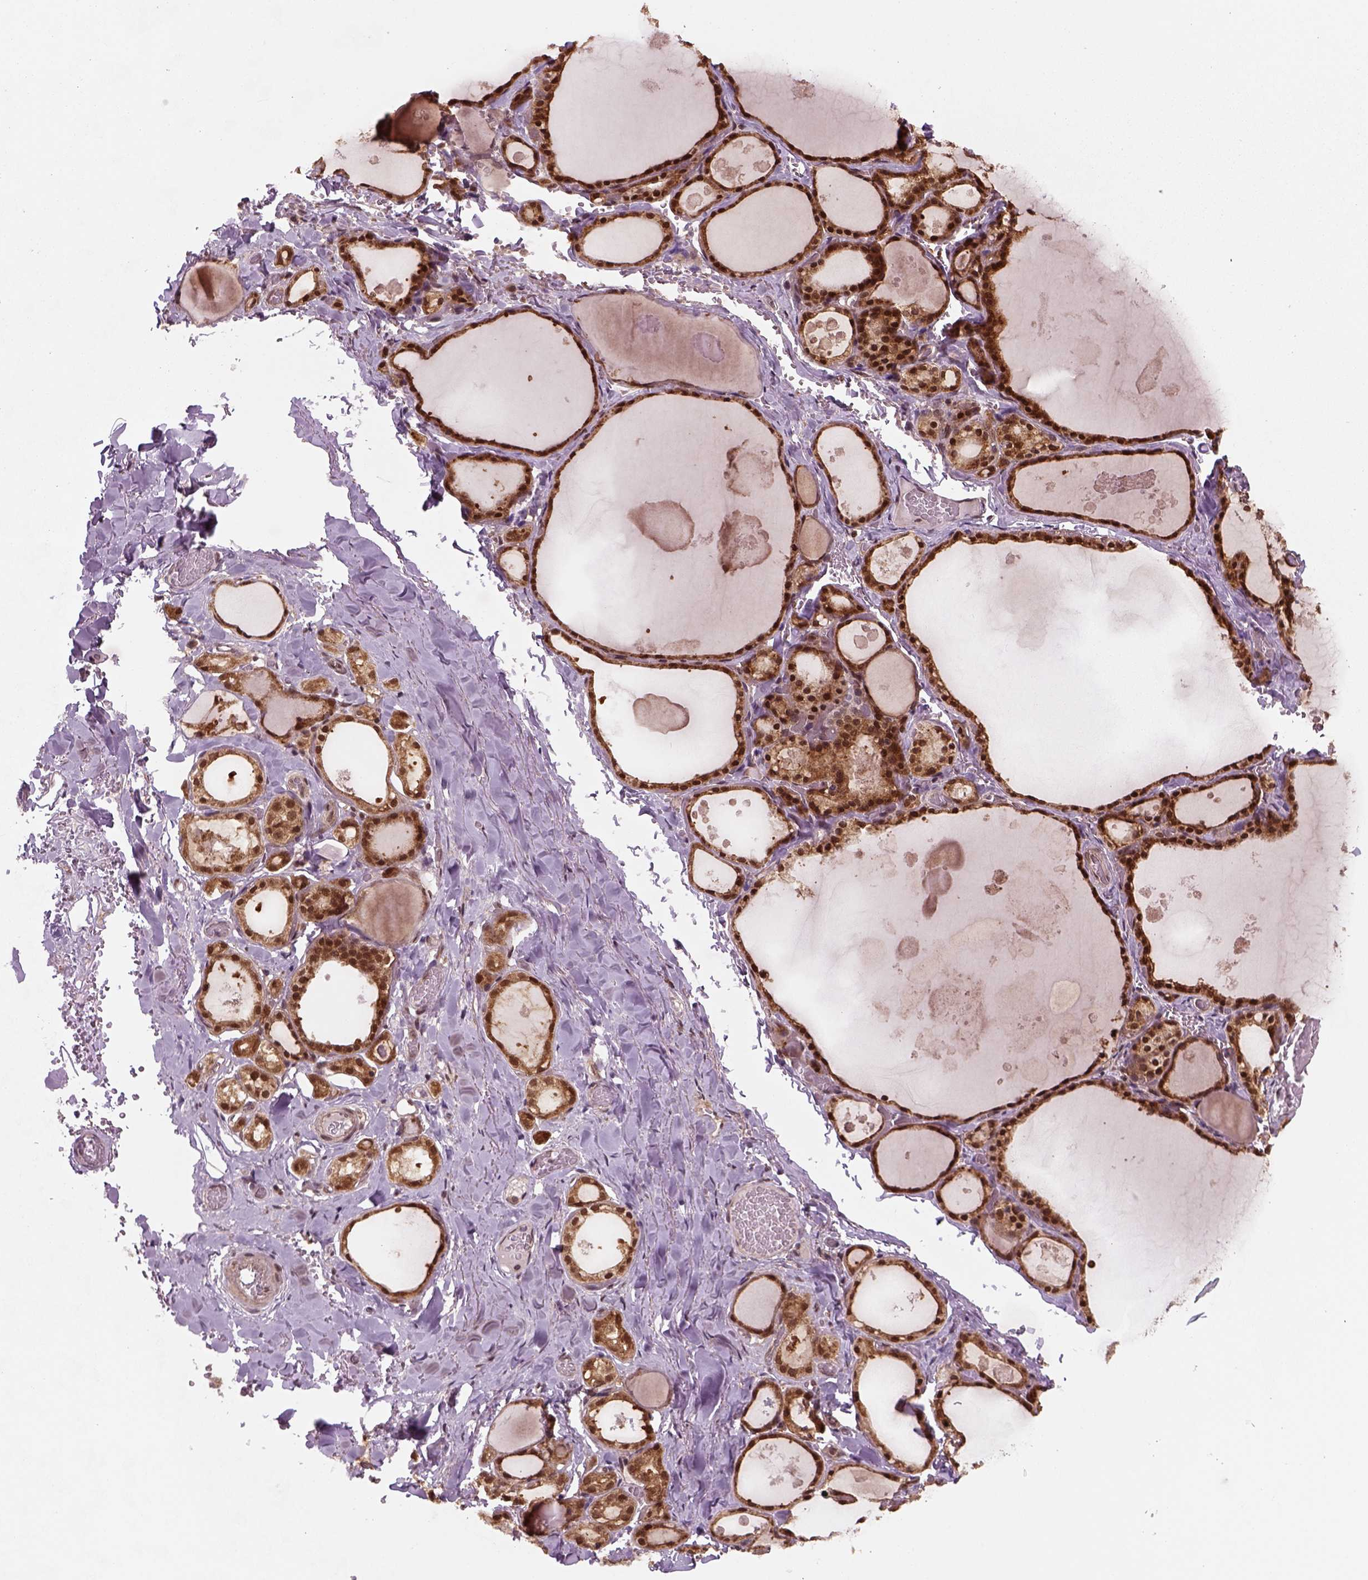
{"staining": {"intensity": "strong", "quantity": ">75%", "location": "cytoplasmic/membranous,nuclear"}, "tissue": "thyroid gland", "cell_type": "Glandular cells", "image_type": "normal", "snomed": [{"axis": "morphology", "description": "Normal tissue, NOS"}, {"axis": "topography", "description": "Thyroid gland"}], "caption": "Human thyroid gland stained with a protein marker displays strong staining in glandular cells.", "gene": "NUDT9", "patient": {"sex": "male", "age": 56}}